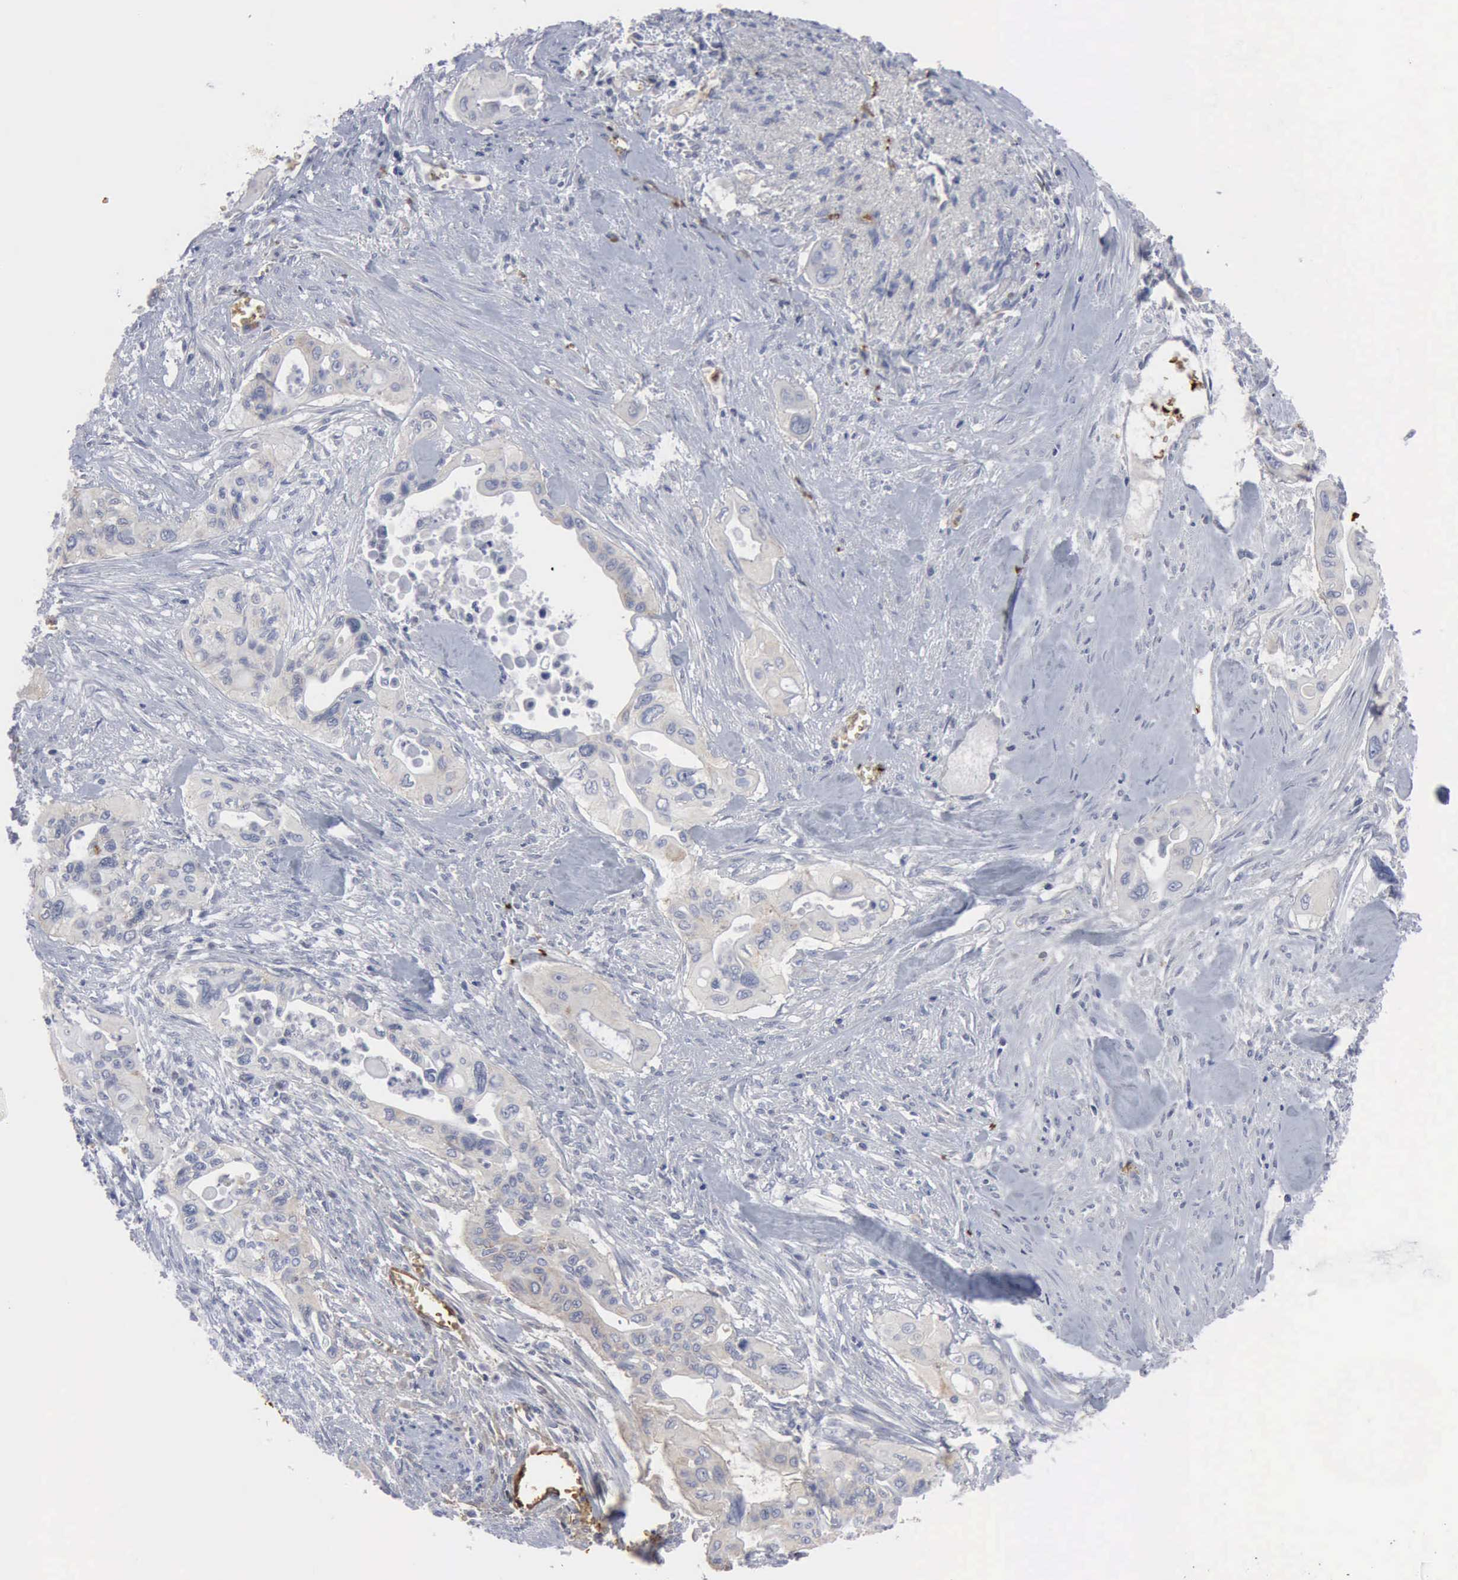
{"staining": {"intensity": "weak", "quantity": "<25%", "location": "cytoplasmic/membranous"}, "tissue": "pancreatic cancer", "cell_type": "Tumor cells", "image_type": "cancer", "snomed": [{"axis": "morphology", "description": "Adenocarcinoma, NOS"}, {"axis": "topography", "description": "Pancreas"}], "caption": "This is a histopathology image of immunohistochemistry staining of pancreatic adenocarcinoma, which shows no staining in tumor cells.", "gene": "TGFB1", "patient": {"sex": "male", "age": 77}}